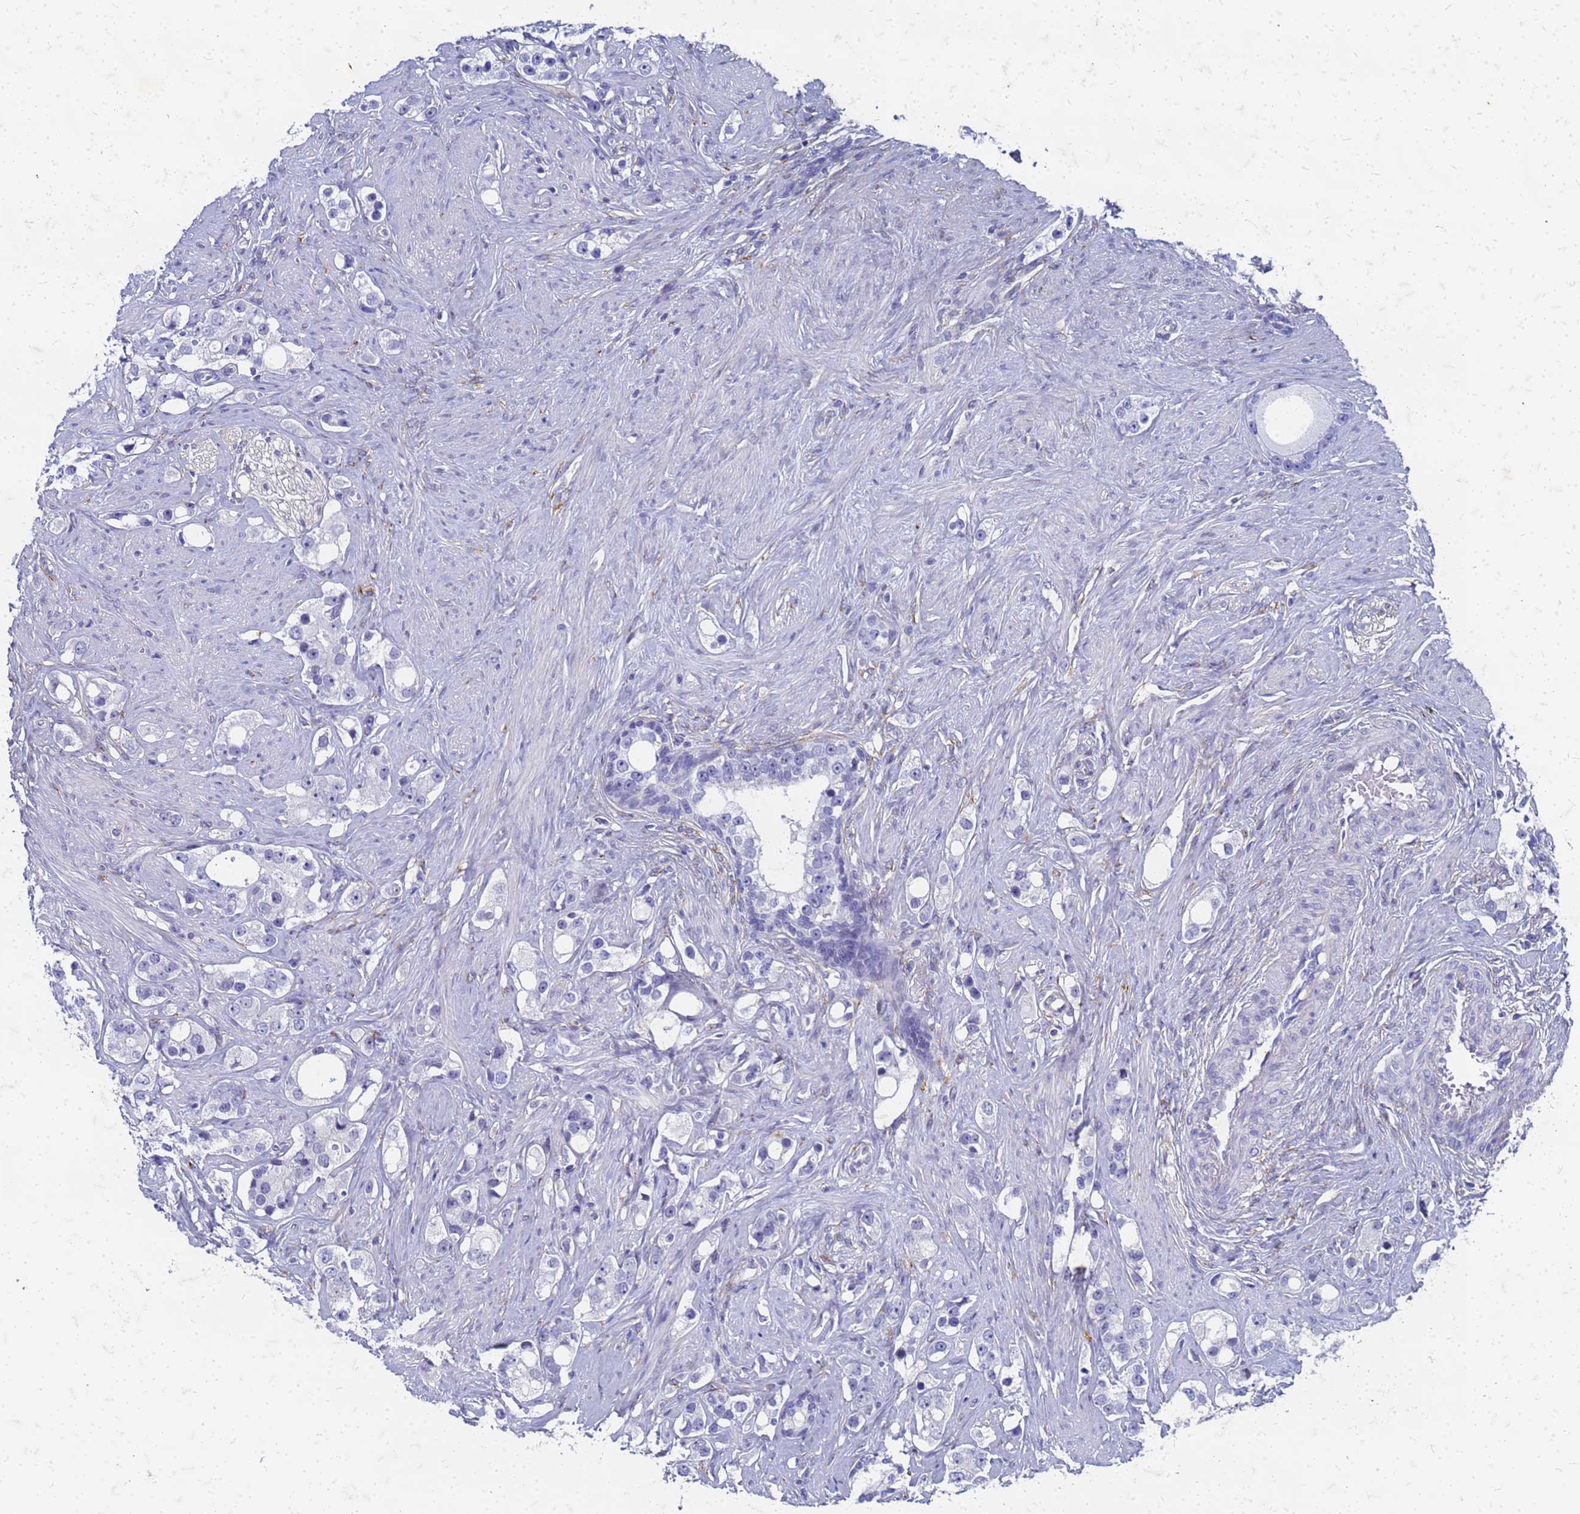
{"staining": {"intensity": "negative", "quantity": "none", "location": "none"}, "tissue": "prostate cancer", "cell_type": "Tumor cells", "image_type": "cancer", "snomed": [{"axis": "morphology", "description": "Adenocarcinoma, High grade"}, {"axis": "topography", "description": "Prostate"}], "caption": "IHC histopathology image of neoplastic tissue: human prostate cancer (high-grade adenocarcinoma) stained with DAB (3,3'-diaminobenzidine) exhibits no significant protein staining in tumor cells. The staining was performed using DAB to visualize the protein expression in brown, while the nuclei were stained in blue with hematoxylin (Magnification: 20x).", "gene": "TRIM64B", "patient": {"sex": "male", "age": 63}}